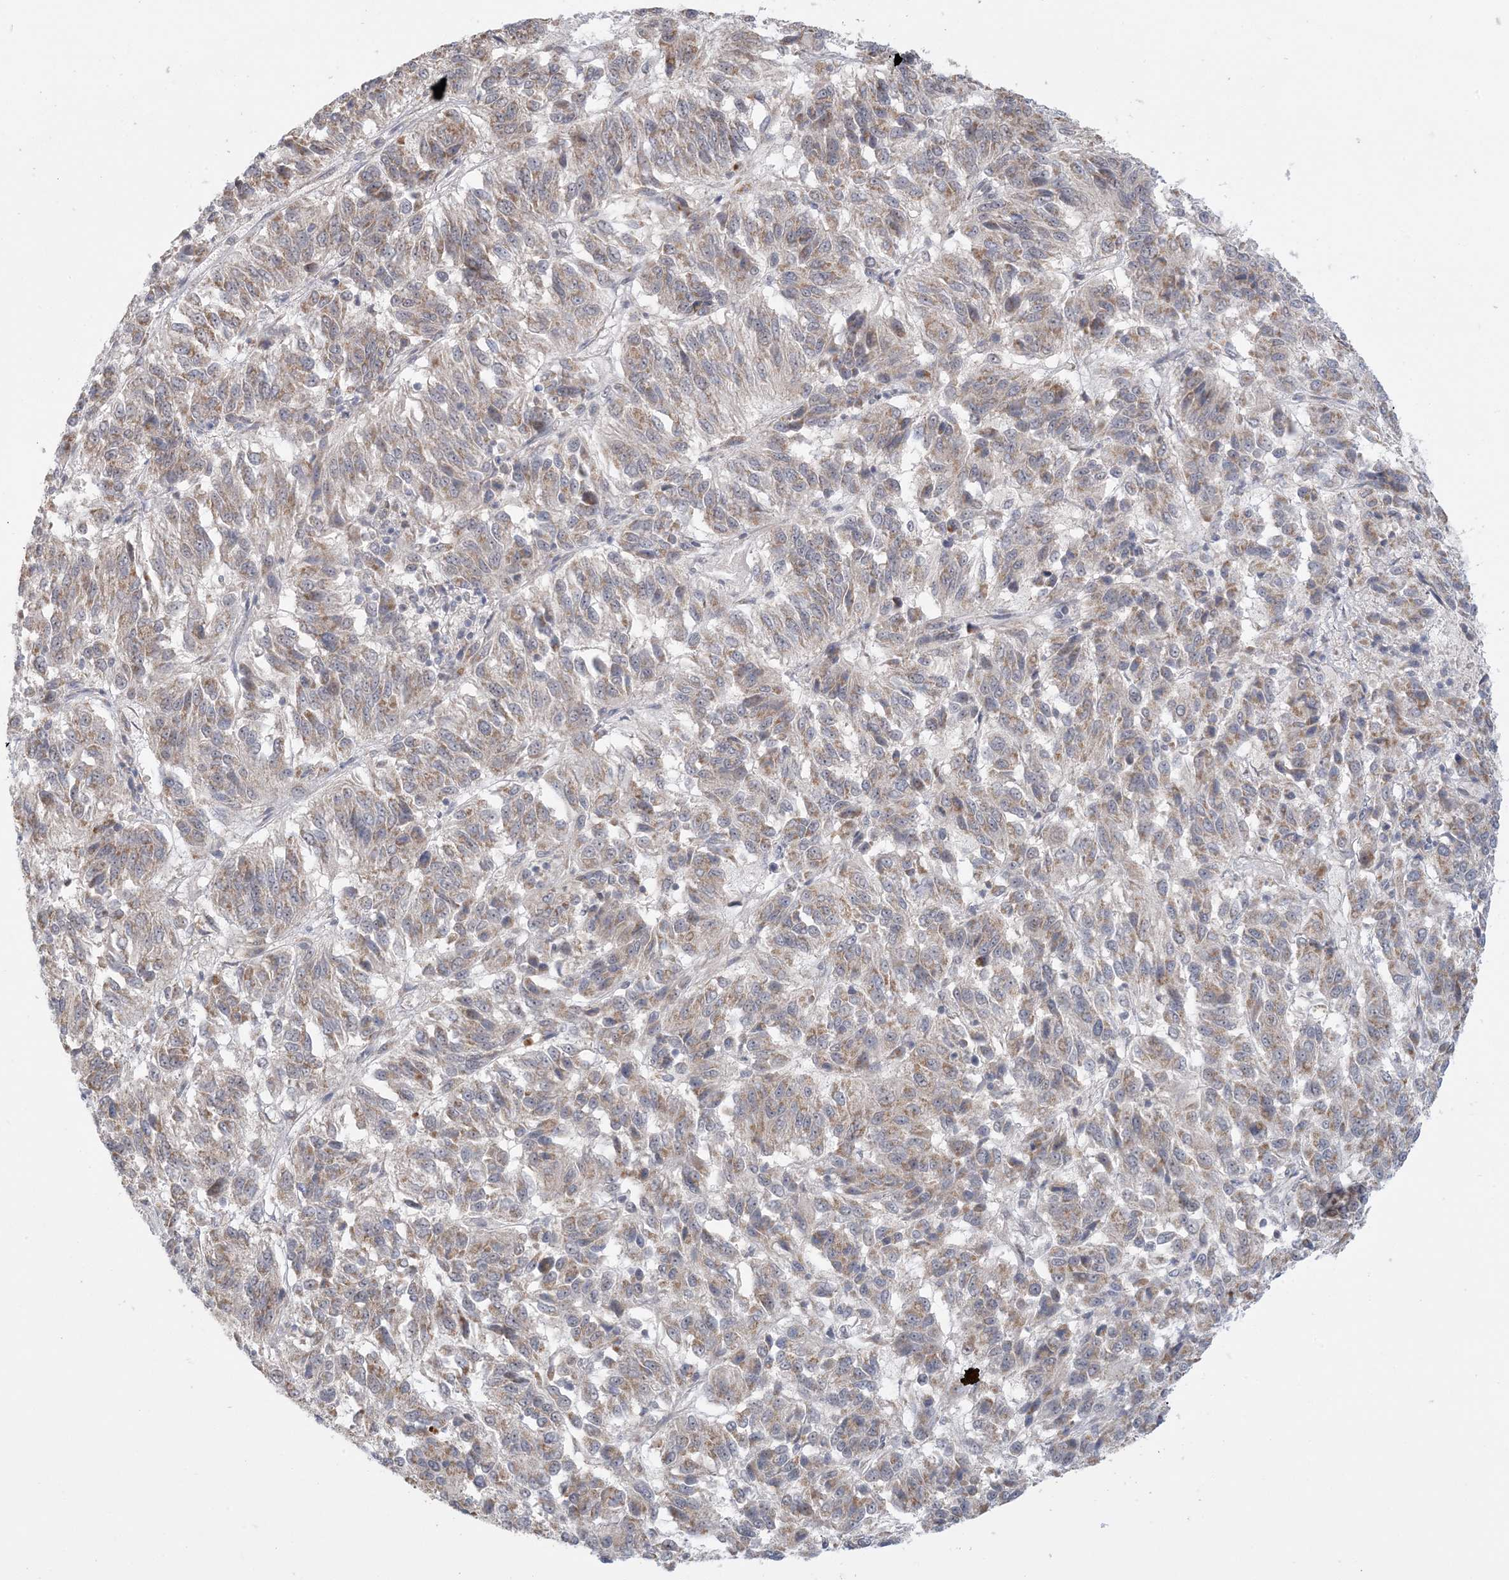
{"staining": {"intensity": "weak", "quantity": "25%-75%", "location": "cytoplasmic/membranous"}, "tissue": "melanoma", "cell_type": "Tumor cells", "image_type": "cancer", "snomed": [{"axis": "morphology", "description": "Malignant melanoma, Metastatic site"}, {"axis": "topography", "description": "Lung"}], "caption": "Immunohistochemistry (IHC) of malignant melanoma (metastatic site) exhibits low levels of weak cytoplasmic/membranous expression in about 25%-75% of tumor cells.", "gene": "TRMT10C", "patient": {"sex": "male", "age": 64}}